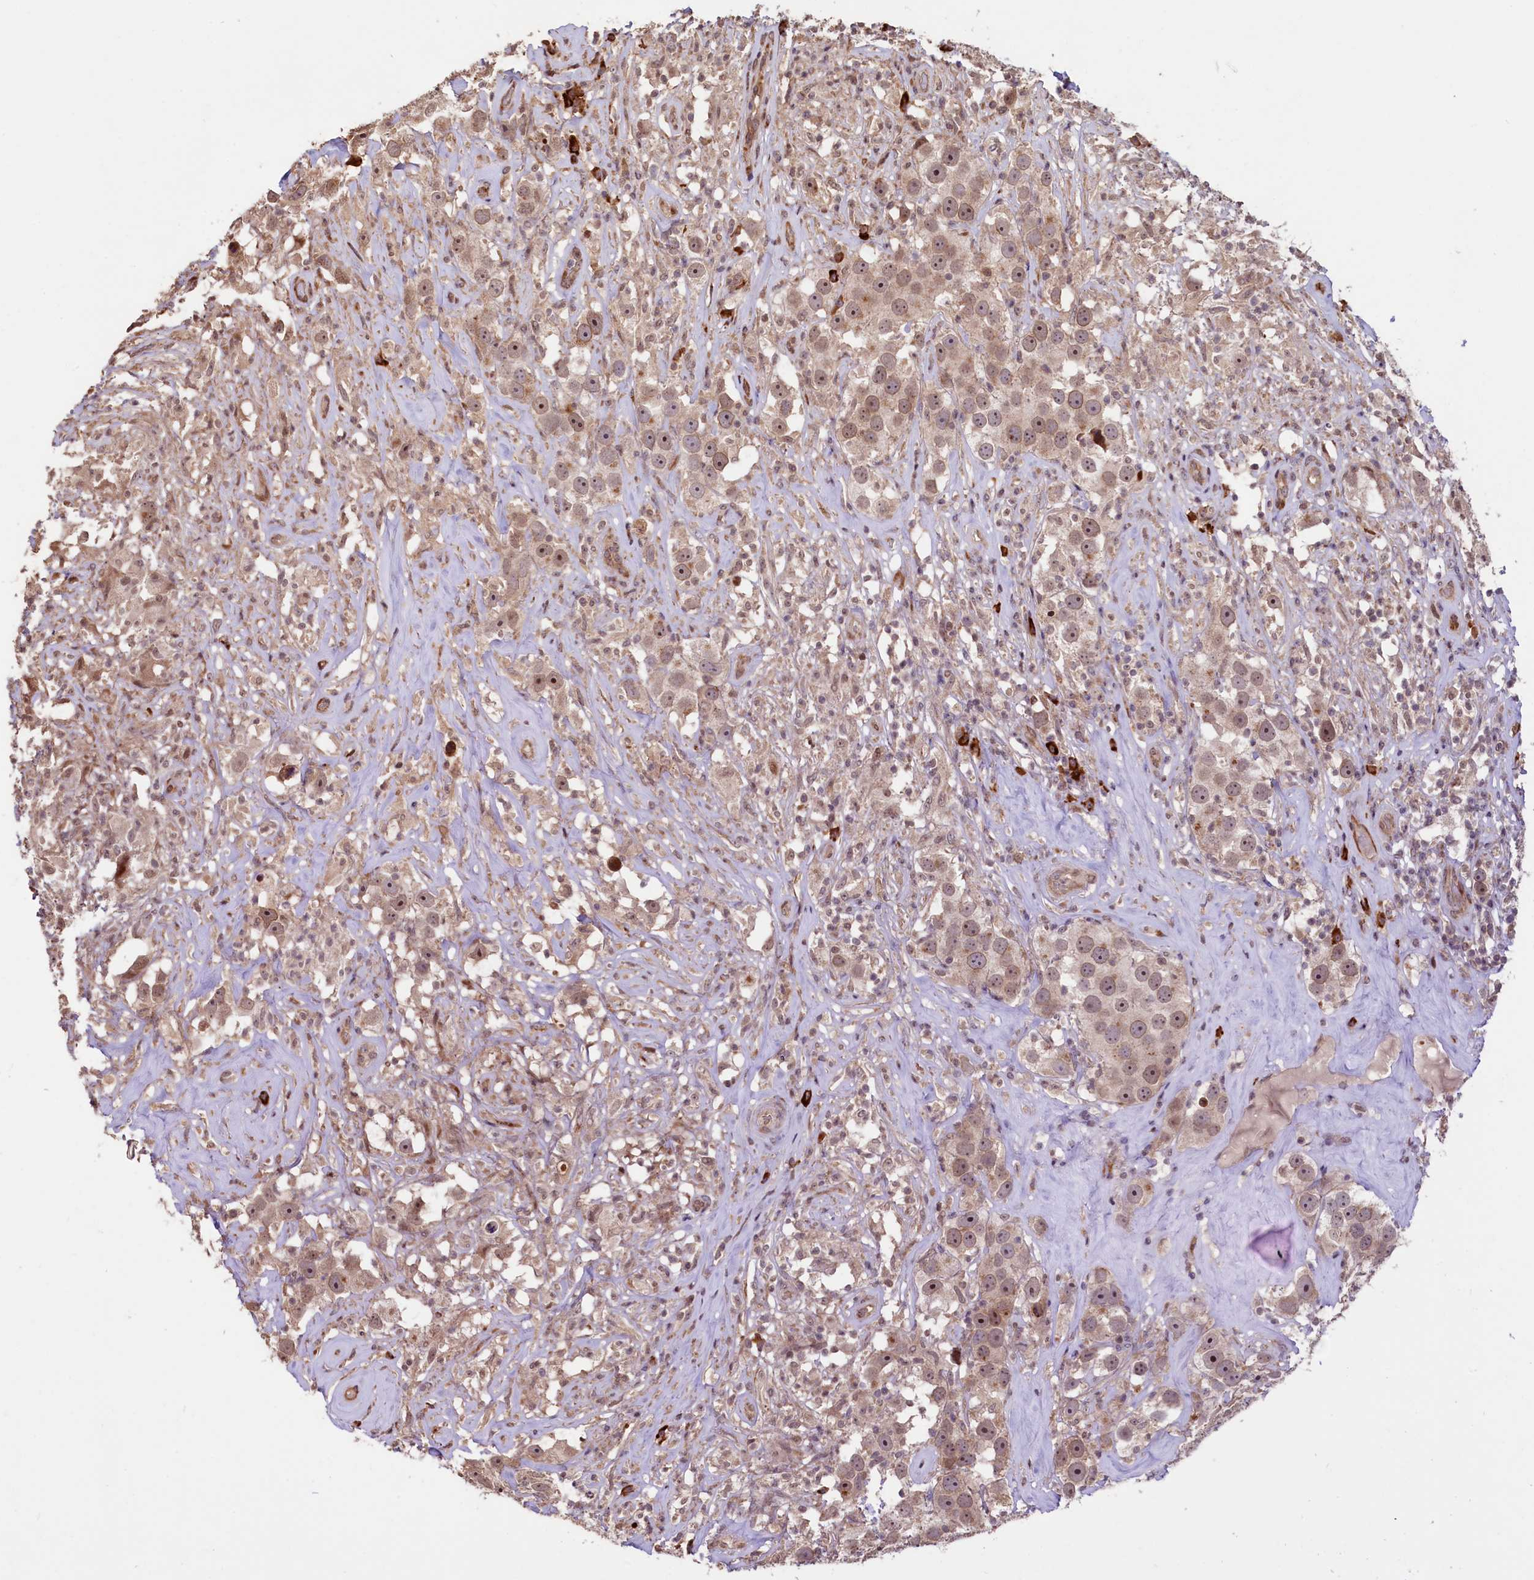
{"staining": {"intensity": "moderate", "quantity": ">75%", "location": "cytoplasmic/membranous,nuclear"}, "tissue": "testis cancer", "cell_type": "Tumor cells", "image_type": "cancer", "snomed": [{"axis": "morphology", "description": "Seminoma, NOS"}, {"axis": "topography", "description": "Testis"}], "caption": "Seminoma (testis) stained with DAB IHC exhibits medium levels of moderate cytoplasmic/membranous and nuclear positivity in about >75% of tumor cells. The protein is stained brown, and the nuclei are stained in blue (DAB IHC with brightfield microscopy, high magnification).", "gene": "C5orf15", "patient": {"sex": "male", "age": 49}}